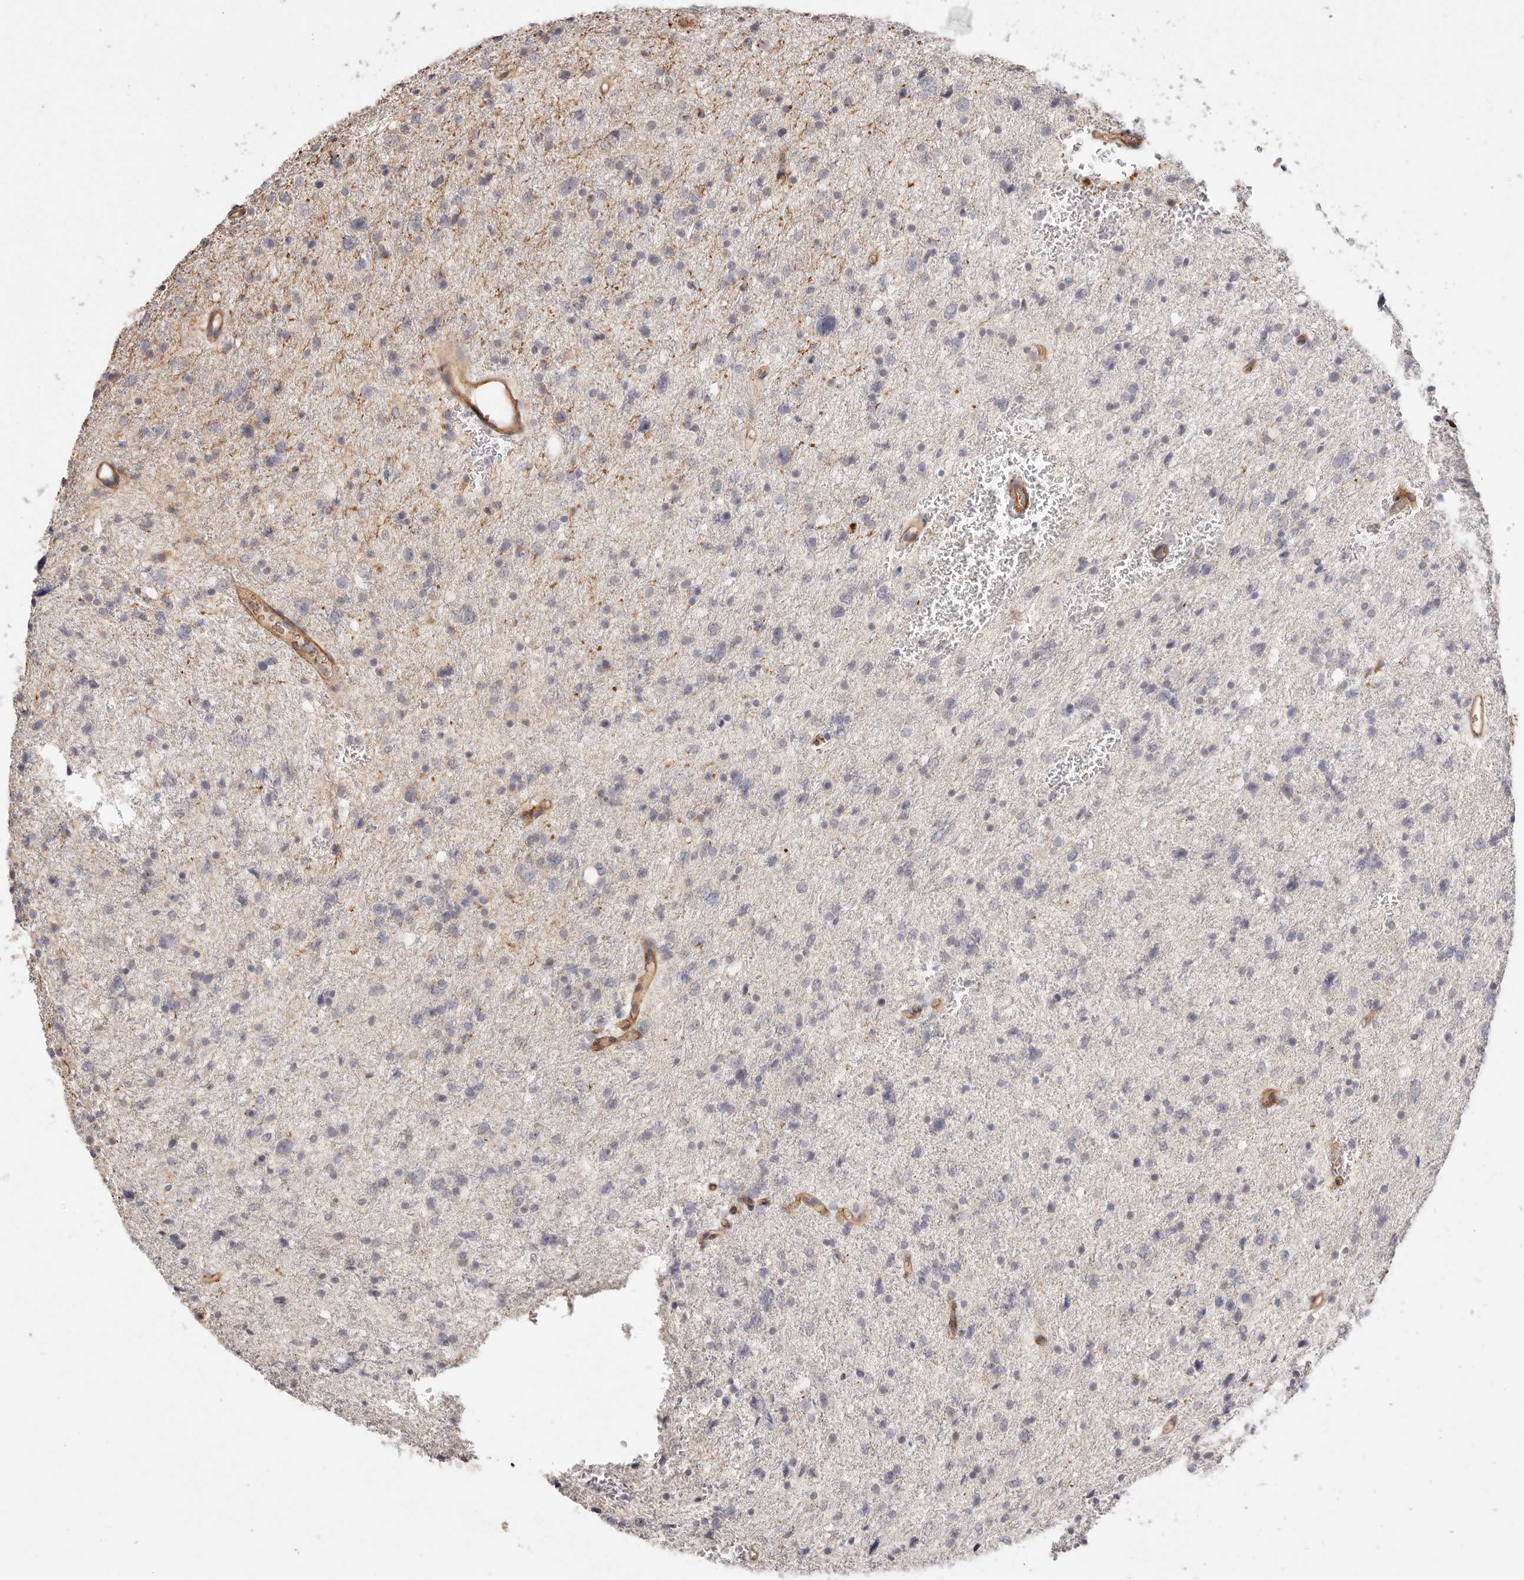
{"staining": {"intensity": "negative", "quantity": "none", "location": "none"}, "tissue": "glioma", "cell_type": "Tumor cells", "image_type": "cancer", "snomed": [{"axis": "morphology", "description": "Glioma, malignant, Low grade"}, {"axis": "topography", "description": "Brain"}], "caption": "Low-grade glioma (malignant) was stained to show a protein in brown. There is no significant staining in tumor cells. Nuclei are stained in blue.", "gene": "SLC35B2", "patient": {"sex": "female", "age": 37}}